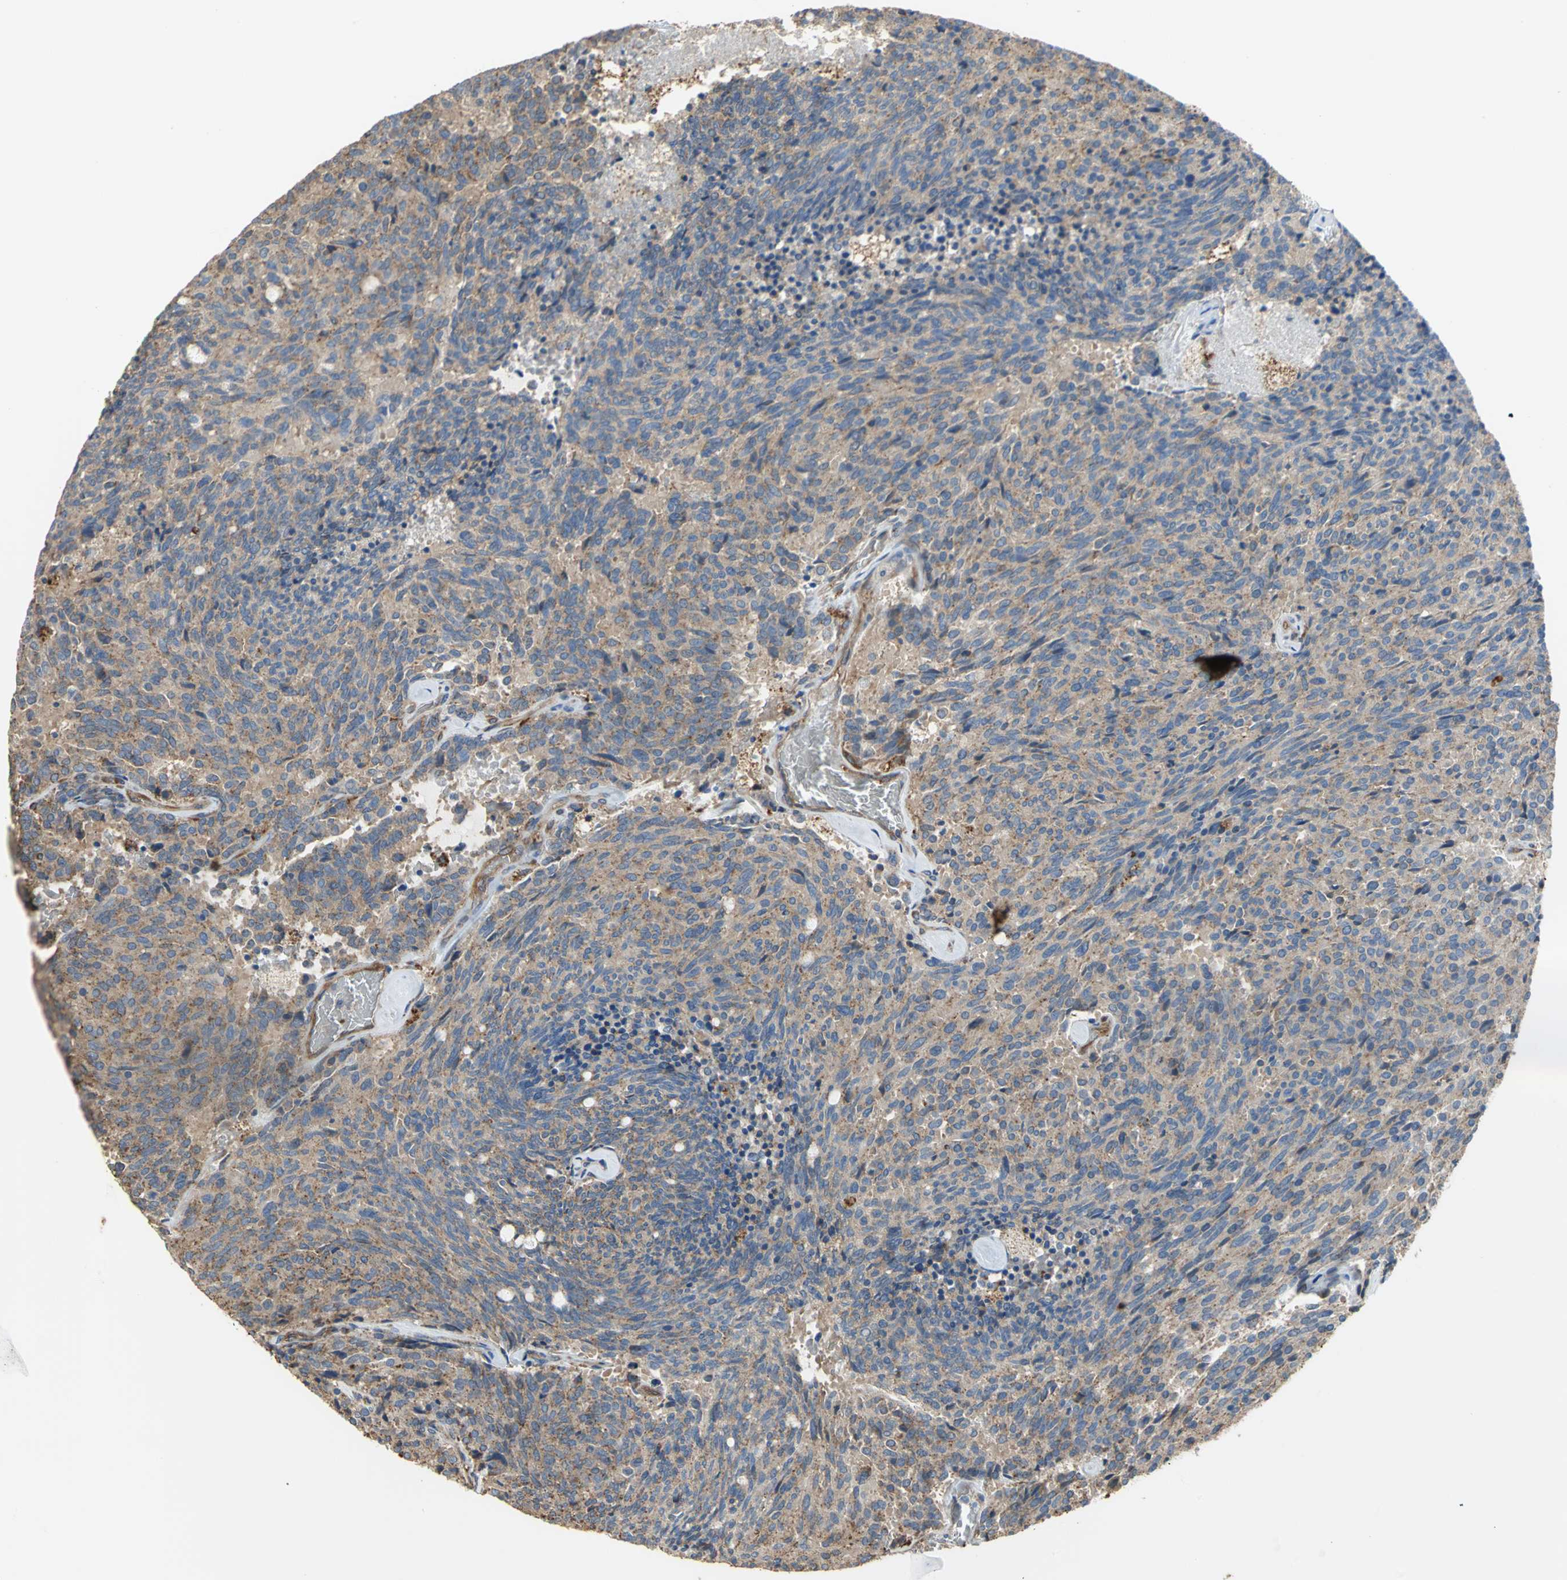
{"staining": {"intensity": "weak", "quantity": ">75%", "location": "cytoplasmic/membranous"}, "tissue": "carcinoid", "cell_type": "Tumor cells", "image_type": "cancer", "snomed": [{"axis": "morphology", "description": "Carcinoid, malignant, NOS"}, {"axis": "topography", "description": "Pancreas"}], "caption": "DAB immunohistochemical staining of human malignant carcinoid shows weak cytoplasmic/membranous protein positivity in approximately >75% of tumor cells. The staining is performed using DAB brown chromogen to label protein expression. The nuclei are counter-stained blue using hematoxylin.", "gene": "DIAPH2", "patient": {"sex": "female", "age": 54}}